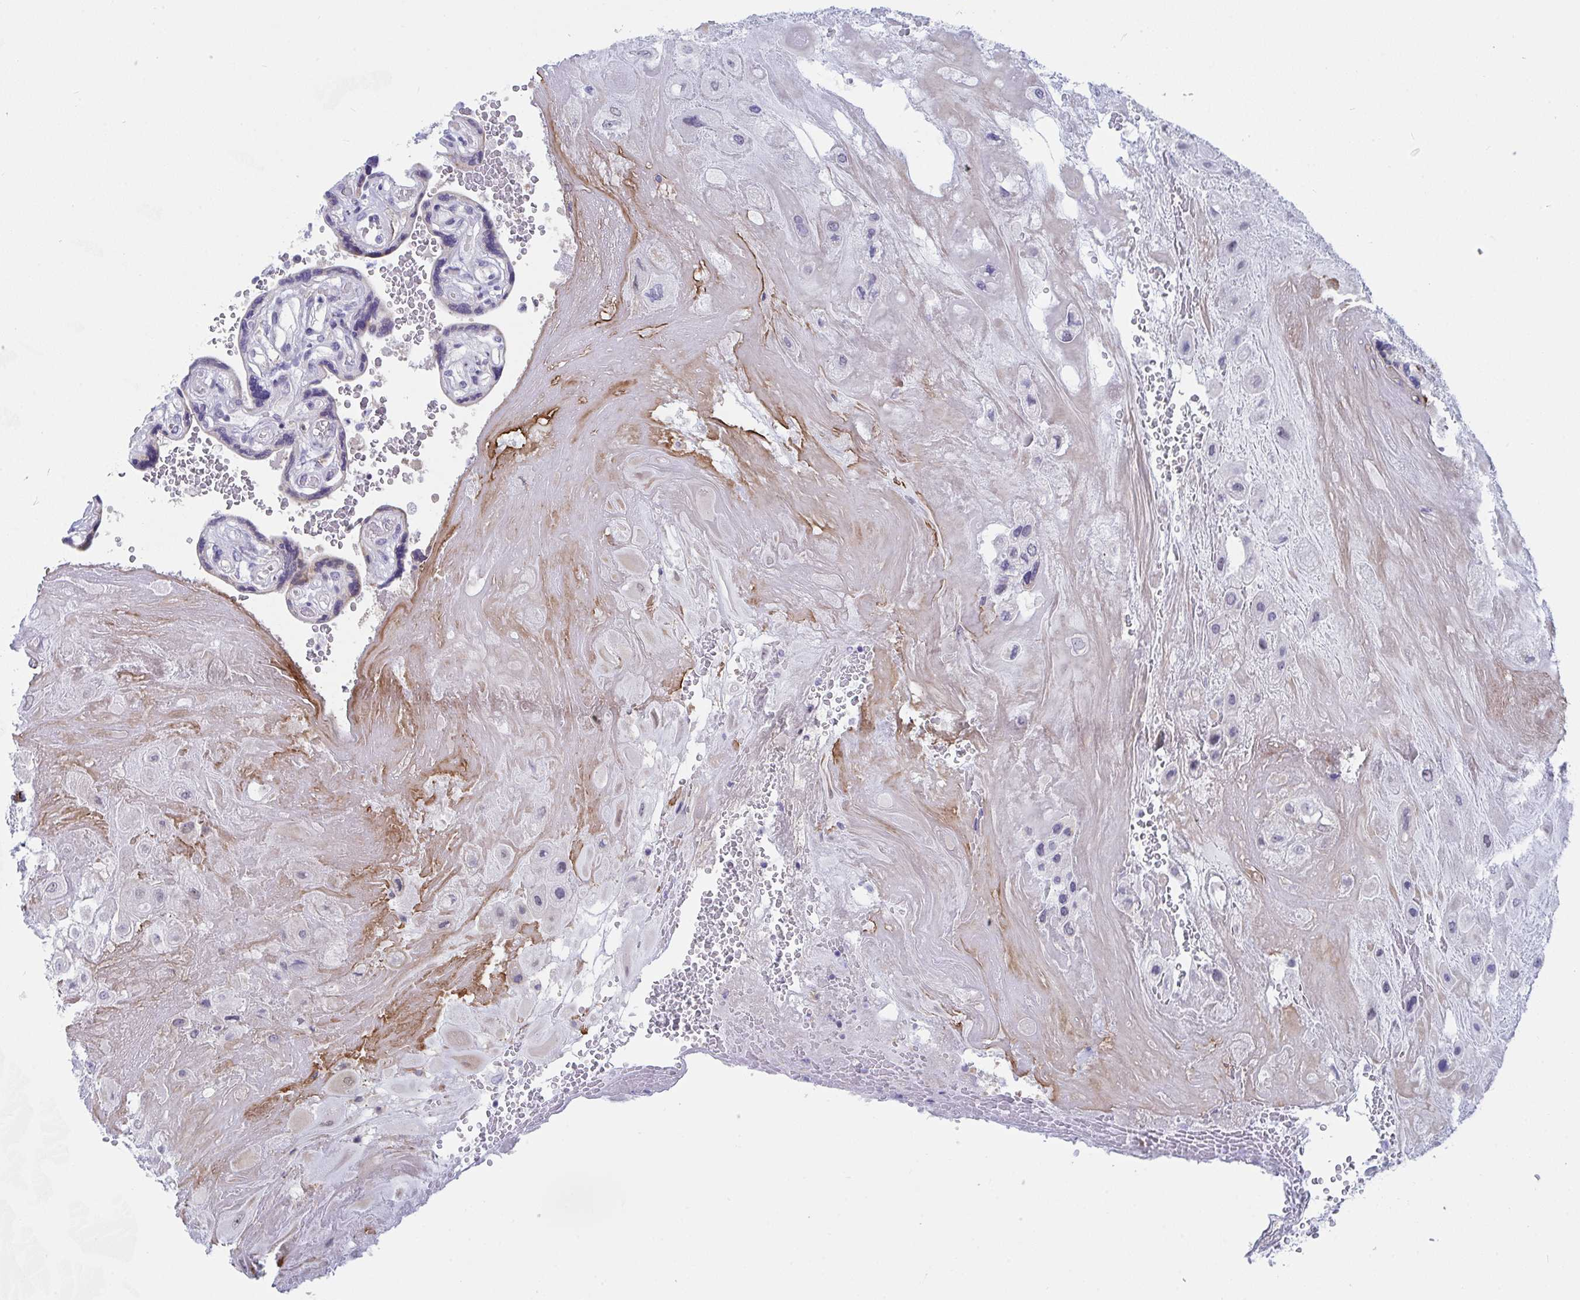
{"staining": {"intensity": "negative", "quantity": "none", "location": "none"}, "tissue": "placenta", "cell_type": "Decidual cells", "image_type": "normal", "snomed": [{"axis": "morphology", "description": "Normal tissue, NOS"}, {"axis": "topography", "description": "Placenta"}], "caption": "A high-resolution image shows immunohistochemistry staining of normal placenta, which reveals no significant expression in decidual cells. (DAB (3,3'-diaminobenzidine) immunohistochemistry with hematoxylin counter stain).", "gene": "DAOA", "patient": {"sex": "female", "age": 32}}